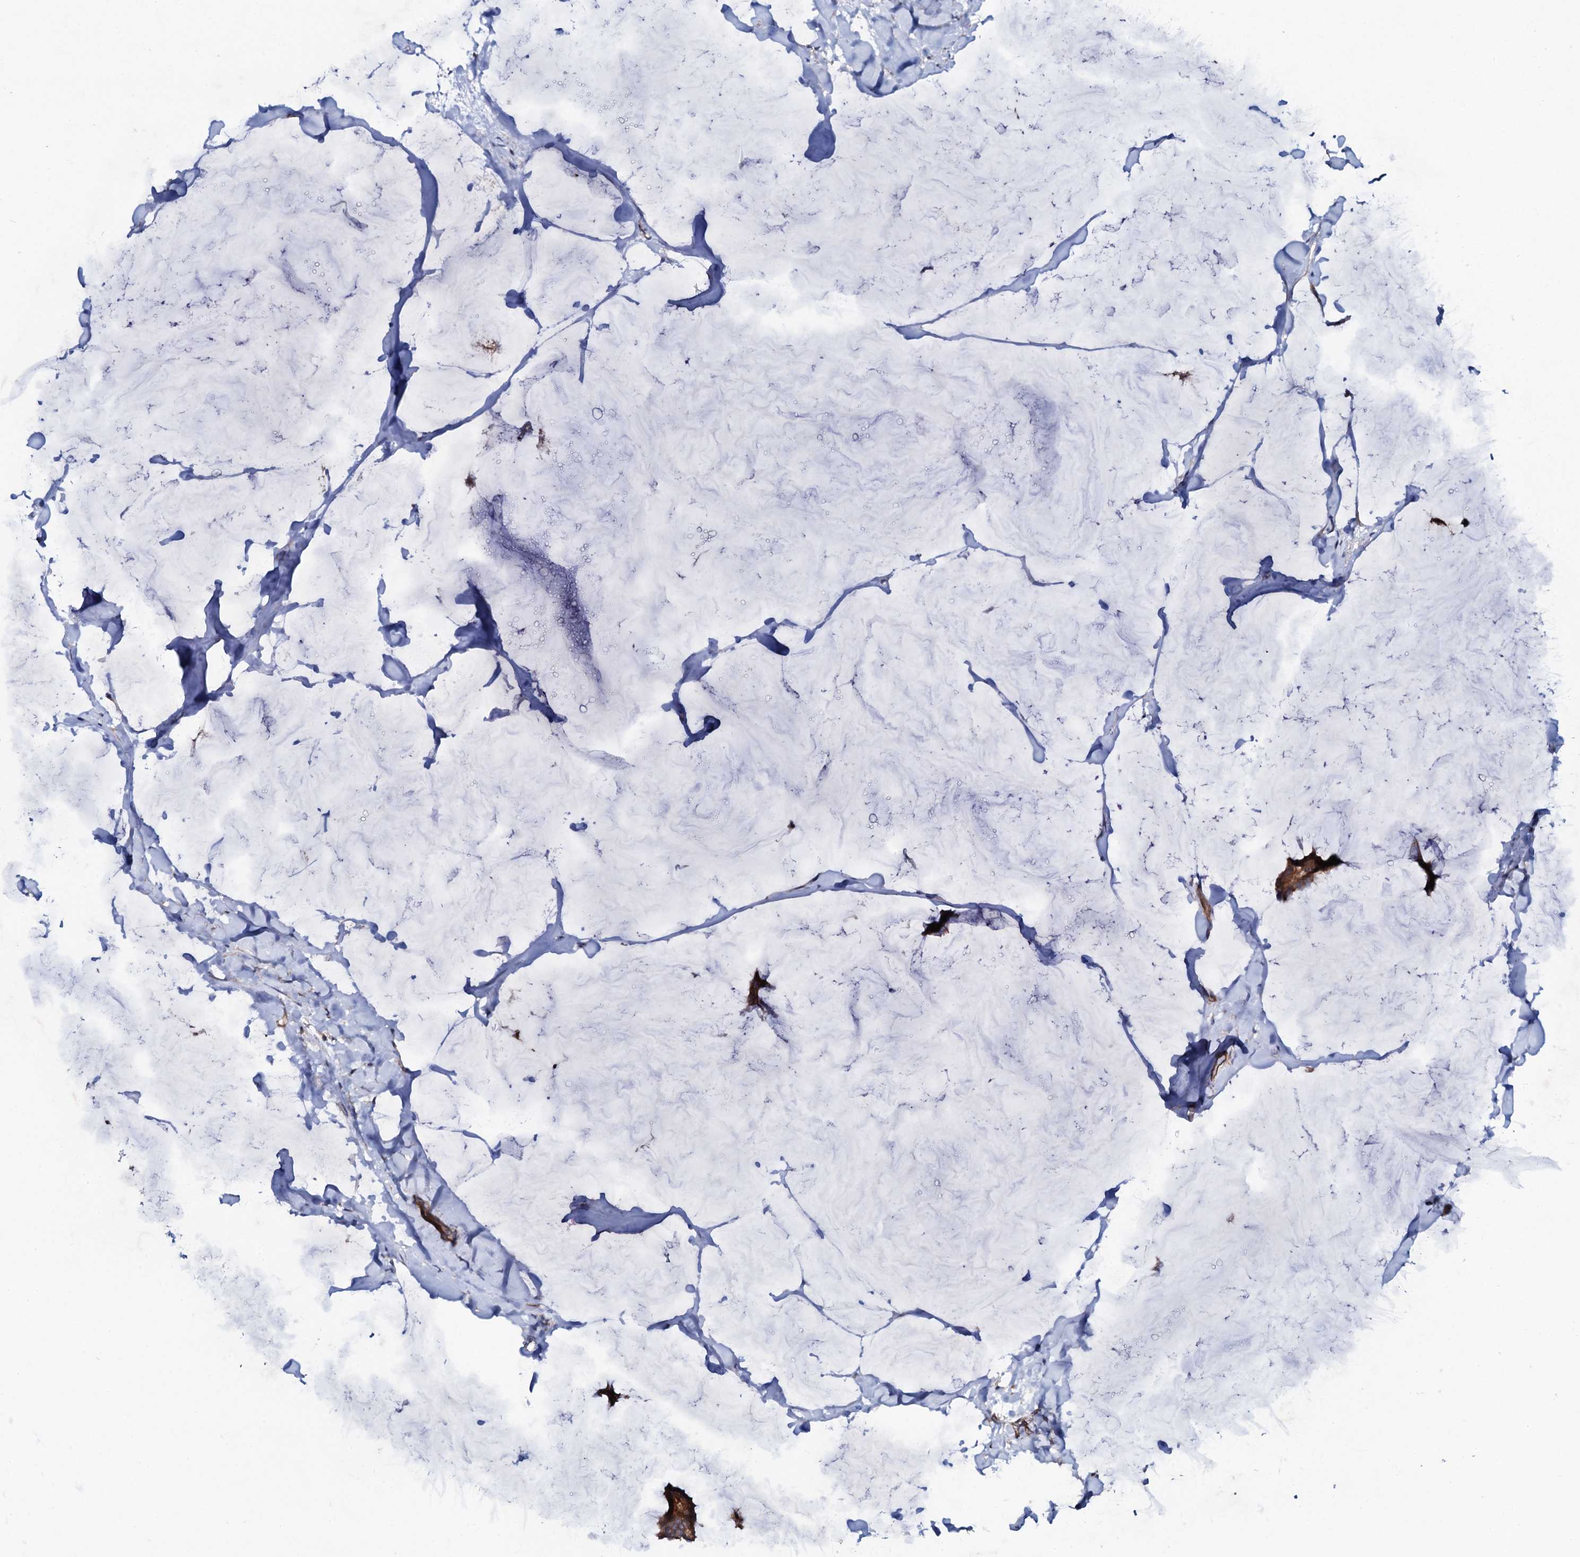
{"staining": {"intensity": "moderate", "quantity": ">75%", "location": "cytoplasmic/membranous"}, "tissue": "breast cancer", "cell_type": "Tumor cells", "image_type": "cancer", "snomed": [{"axis": "morphology", "description": "Duct carcinoma"}, {"axis": "topography", "description": "Breast"}], "caption": "Tumor cells demonstrate moderate cytoplasmic/membranous positivity in approximately >75% of cells in breast cancer. Using DAB (brown) and hematoxylin (blue) stains, captured at high magnification using brightfield microscopy.", "gene": "COG6", "patient": {"sex": "female", "age": 93}}